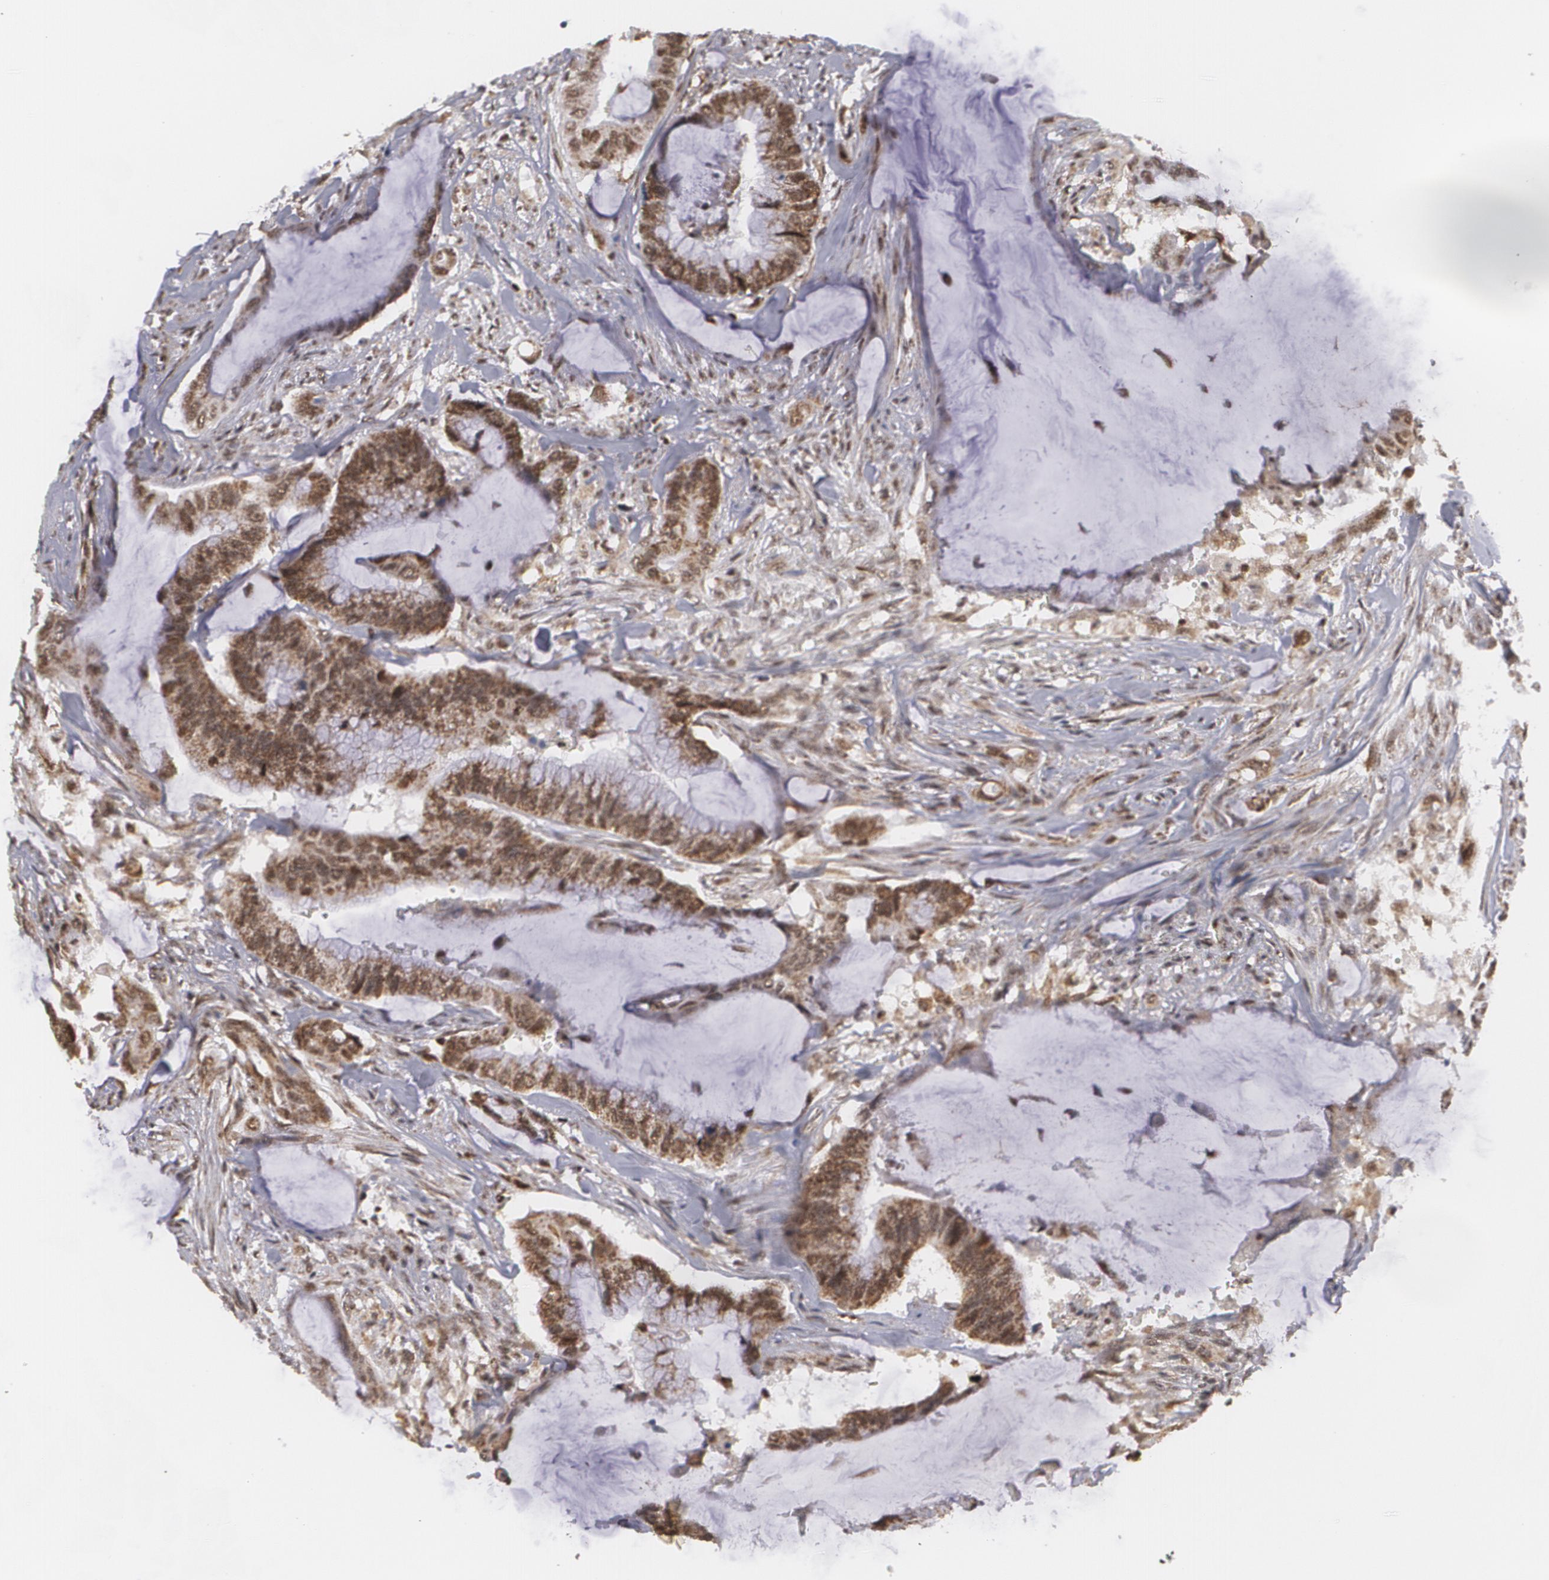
{"staining": {"intensity": "moderate", "quantity": ">75%", "location": "cytoplasmic/membranous,nuclear"}, "tissue": "colorectal cancer", "cell_type": "Tumor cells", "image_type": "cancer", "snomed": [{"axis": "morphology", "description": "Adenocarcinoma, NOS"}, {"axis": "topography", "description": "Rectum"}], "caption": "DAB immunohistochemical staining of adenocarcinoma (colorectal) reveals moderate cytoplasmic/membranous and nuclear protein staining in about >75% of tumor cells. Using DAB (brown) and hematoxylin (blue) stains, captured at high magnification using brightfield microscopy.", "gene": "MXD1", "patient": {"sex": "female", "age": 59}}